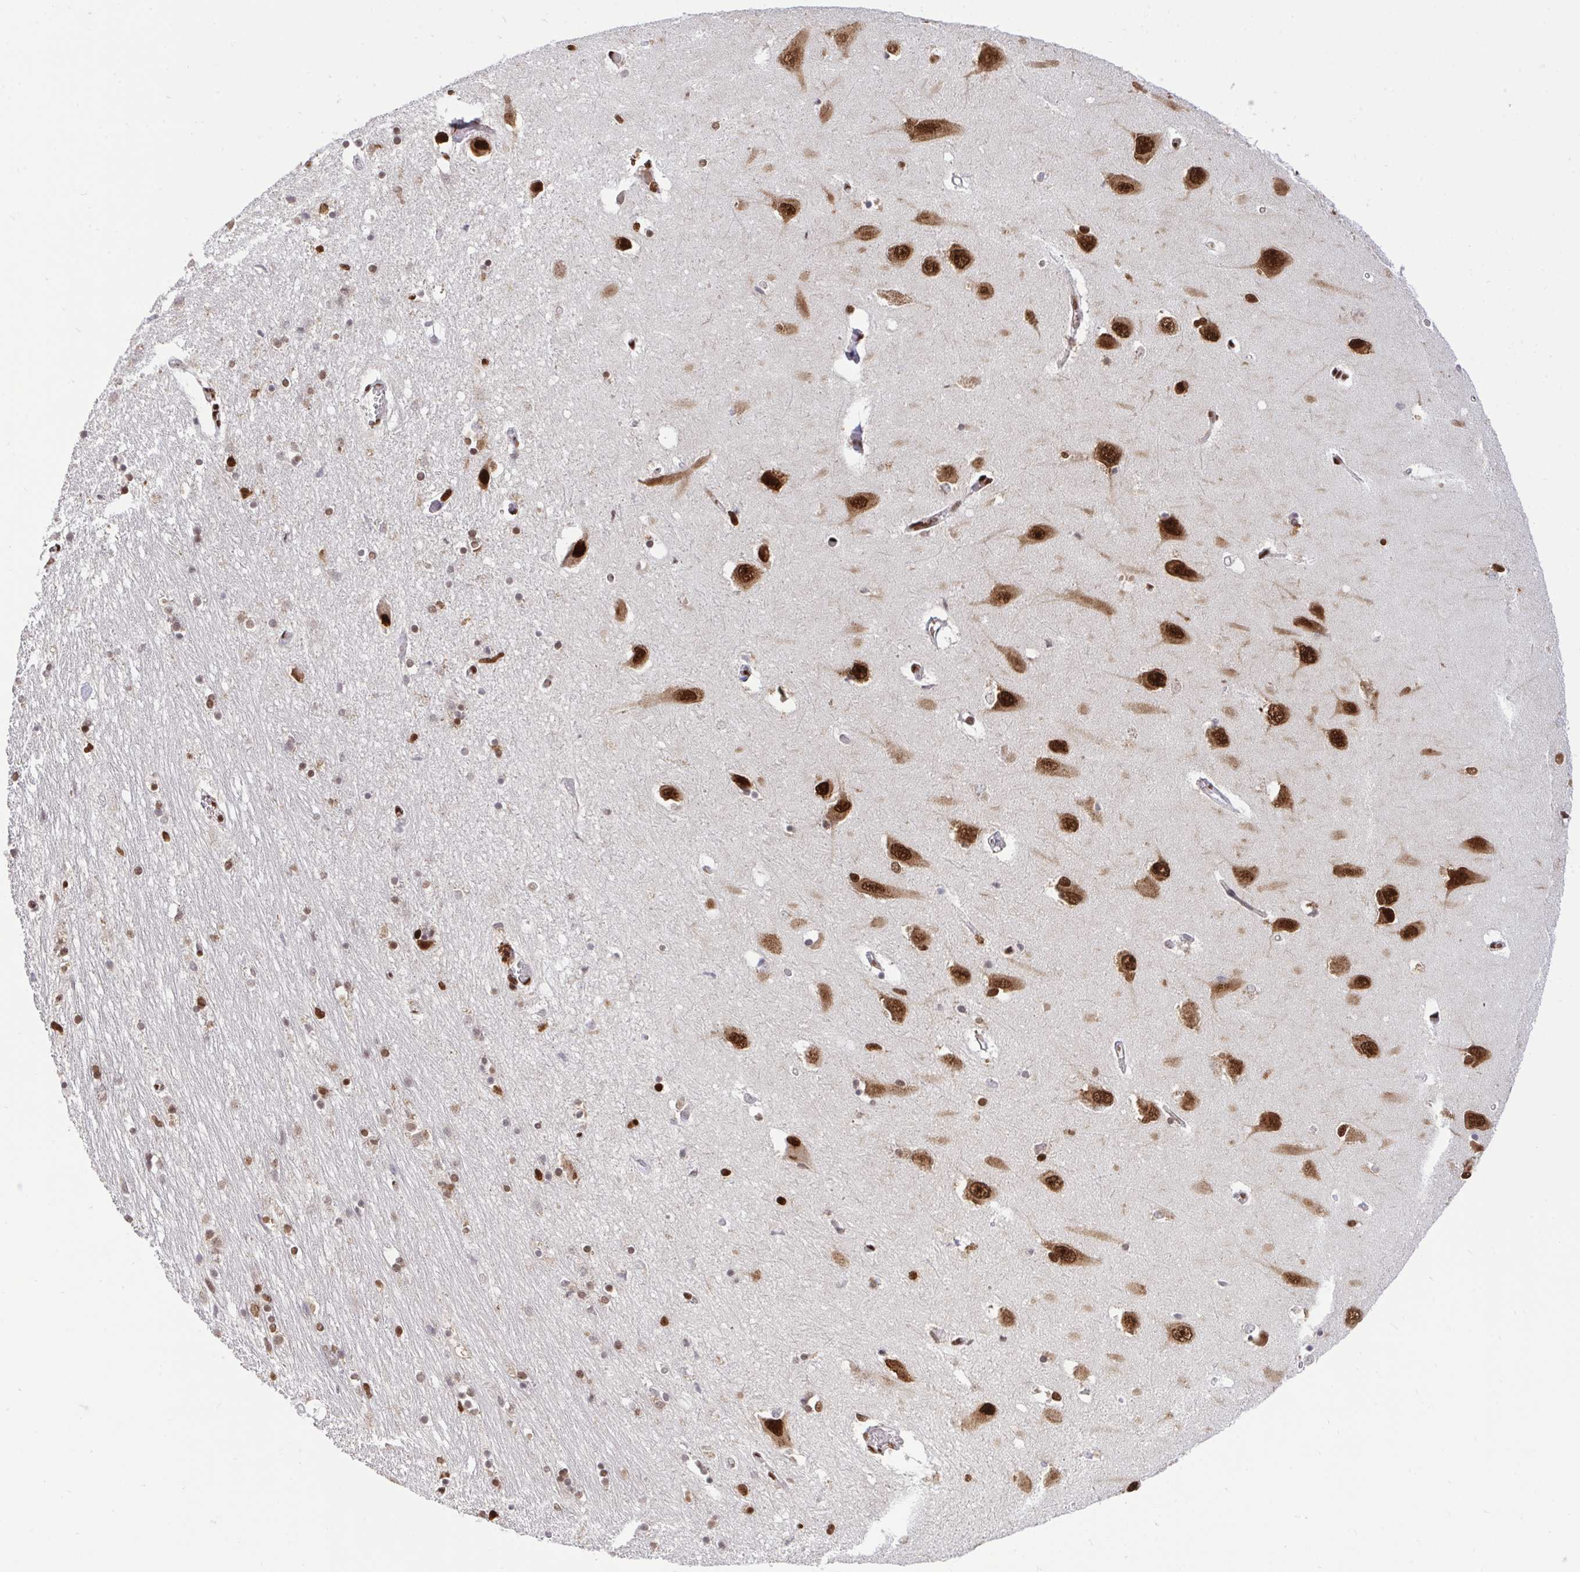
{"staining": {"intensity": "strong", "quantity": ">75%", "location": "nuclear"}, "tissue": "caudate", "cell_type": "Glial cells", "image_type": "normal", "snomed": [{"axis": "morphology", "description": "Normal tissue, NOS"}, {"axis": "topography", "description": "Lateral ventricle wall"}, {"axis": "topography", "description": "Hippocampus"}], "caption": "Brown immunohistochemical staining in normal human caudate shows strong nuclear positivity in about >75% of glial cells.", "gene": "ENSG00000268083", "patient": {"sex": "female", "age": 63}}